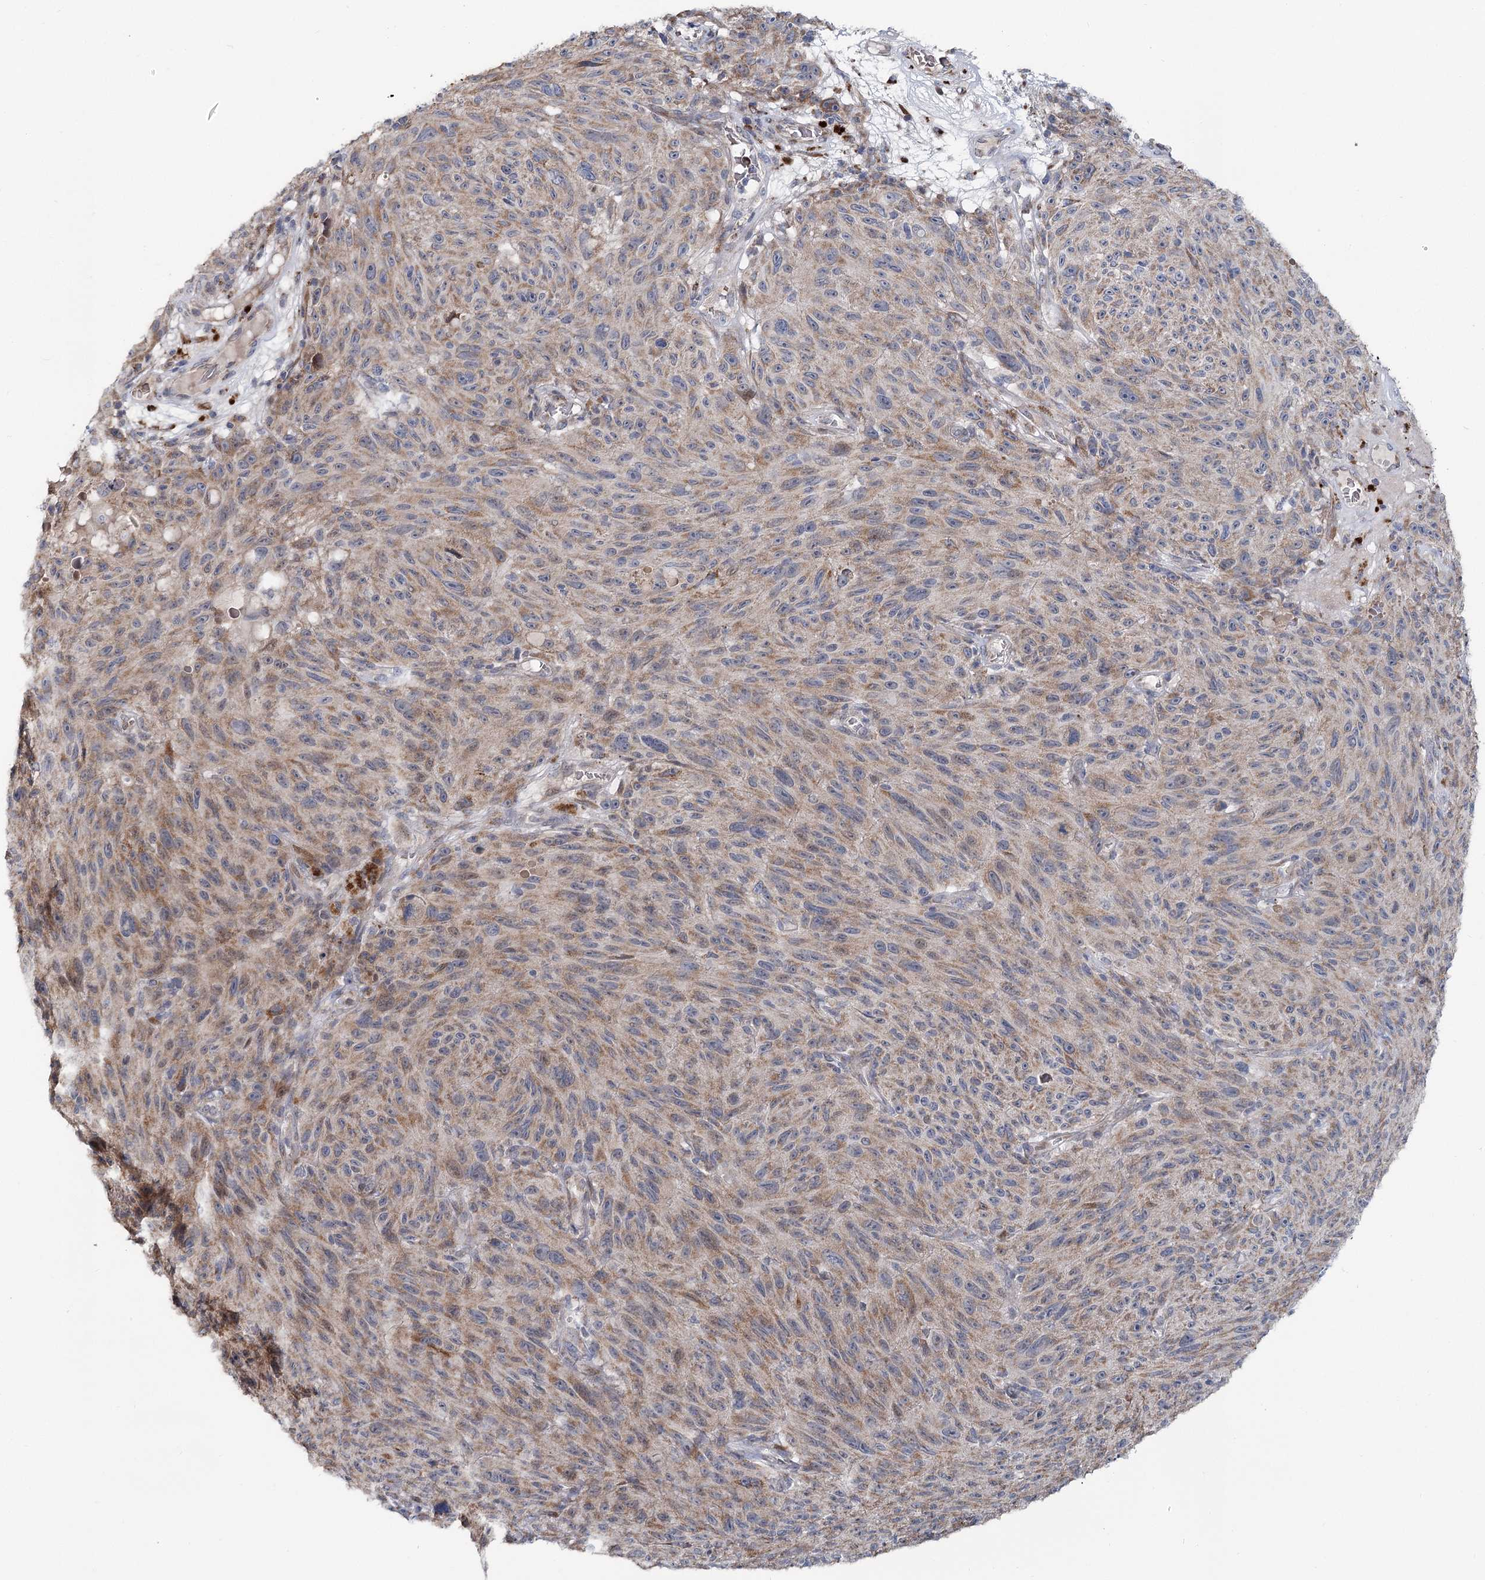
{"staining": {"intensity": "moderate", "quantity": ">75%", "location": "cytoplasmic/membranous"}, "tissue": "melanoma", "cell_type": "Tumor cells", "image_type": "cancer", "snomed": [{"axis": "morphology", "description": "Malignant melanoma, NOS"}, {"axis": "topography", "description": "Skin"}], "caption": "High-magnification brightfield microscopy of melanoma stained with DAB (brown) and counterstained with hematoxylin (blue). tumor cells exhibit moderate cytoplasmic/membranous positivity is identified in approximately>75% of cells.", "gene": "CIB4", "patient": {"sex": "female", "age": 82}}